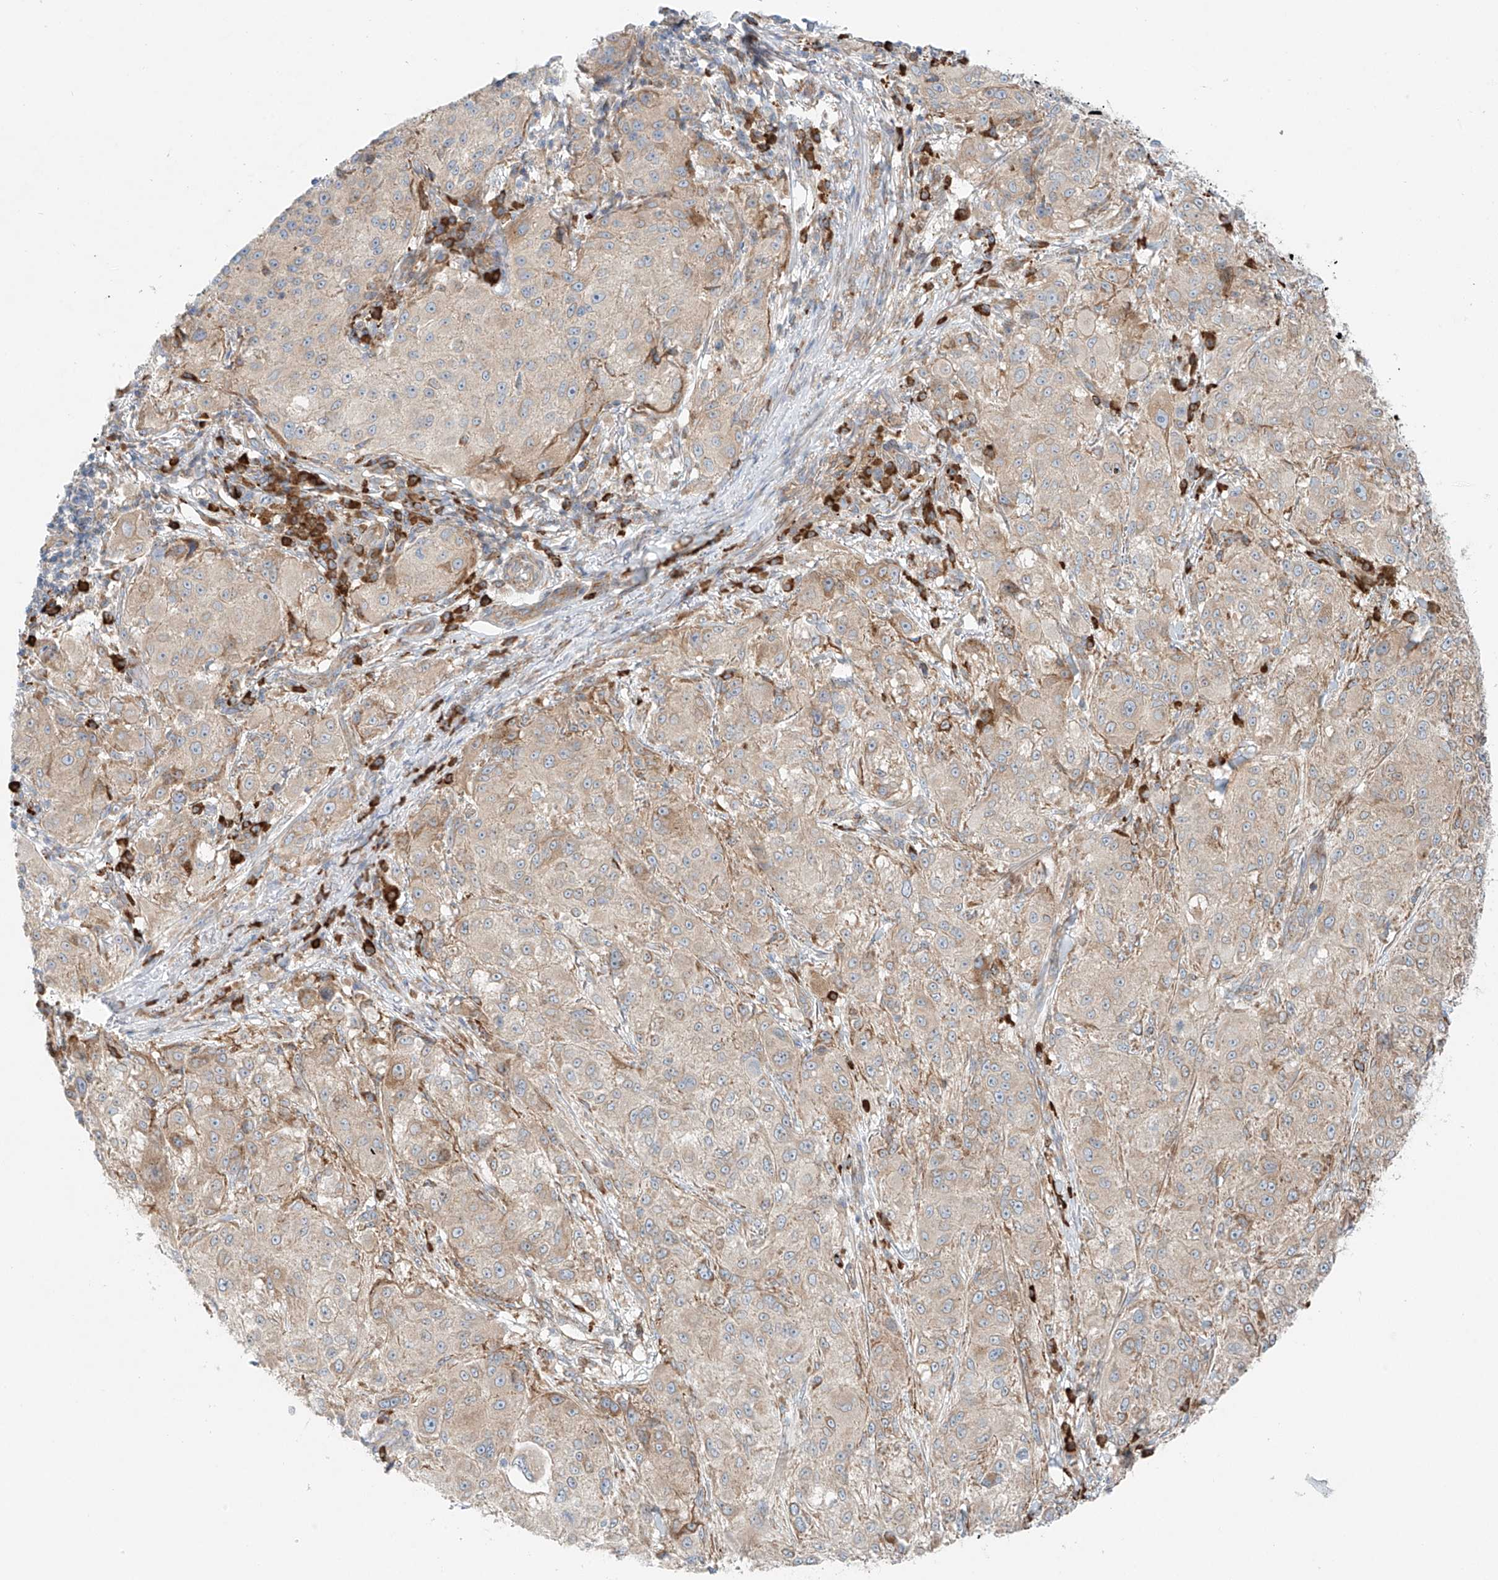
{"staining": {"intensity": "weak", "quantity": "25%-75%", "location": "cytoplasmic/membranous"}, "tissue": "melanoma", "cell_type": "Tumor cells", "image_type": "cancer", "snomed": [{"axis": "morphology", "description": "Necrosis, NOS"}, {"axis": "morphology", "description": "Malignant melanoma, NOS"}, {"axis": "topography", "description": "Skin"}], "caption": "Melanoma was stained to show a protein in brown. There is low levels of weak cytoplasmic/membranous expression in approximately 25%-75% of tumor cells. Nuclei are stained in blue.", "gene": "EIPR1", "patient": {"sex": "female", "age": 87}}